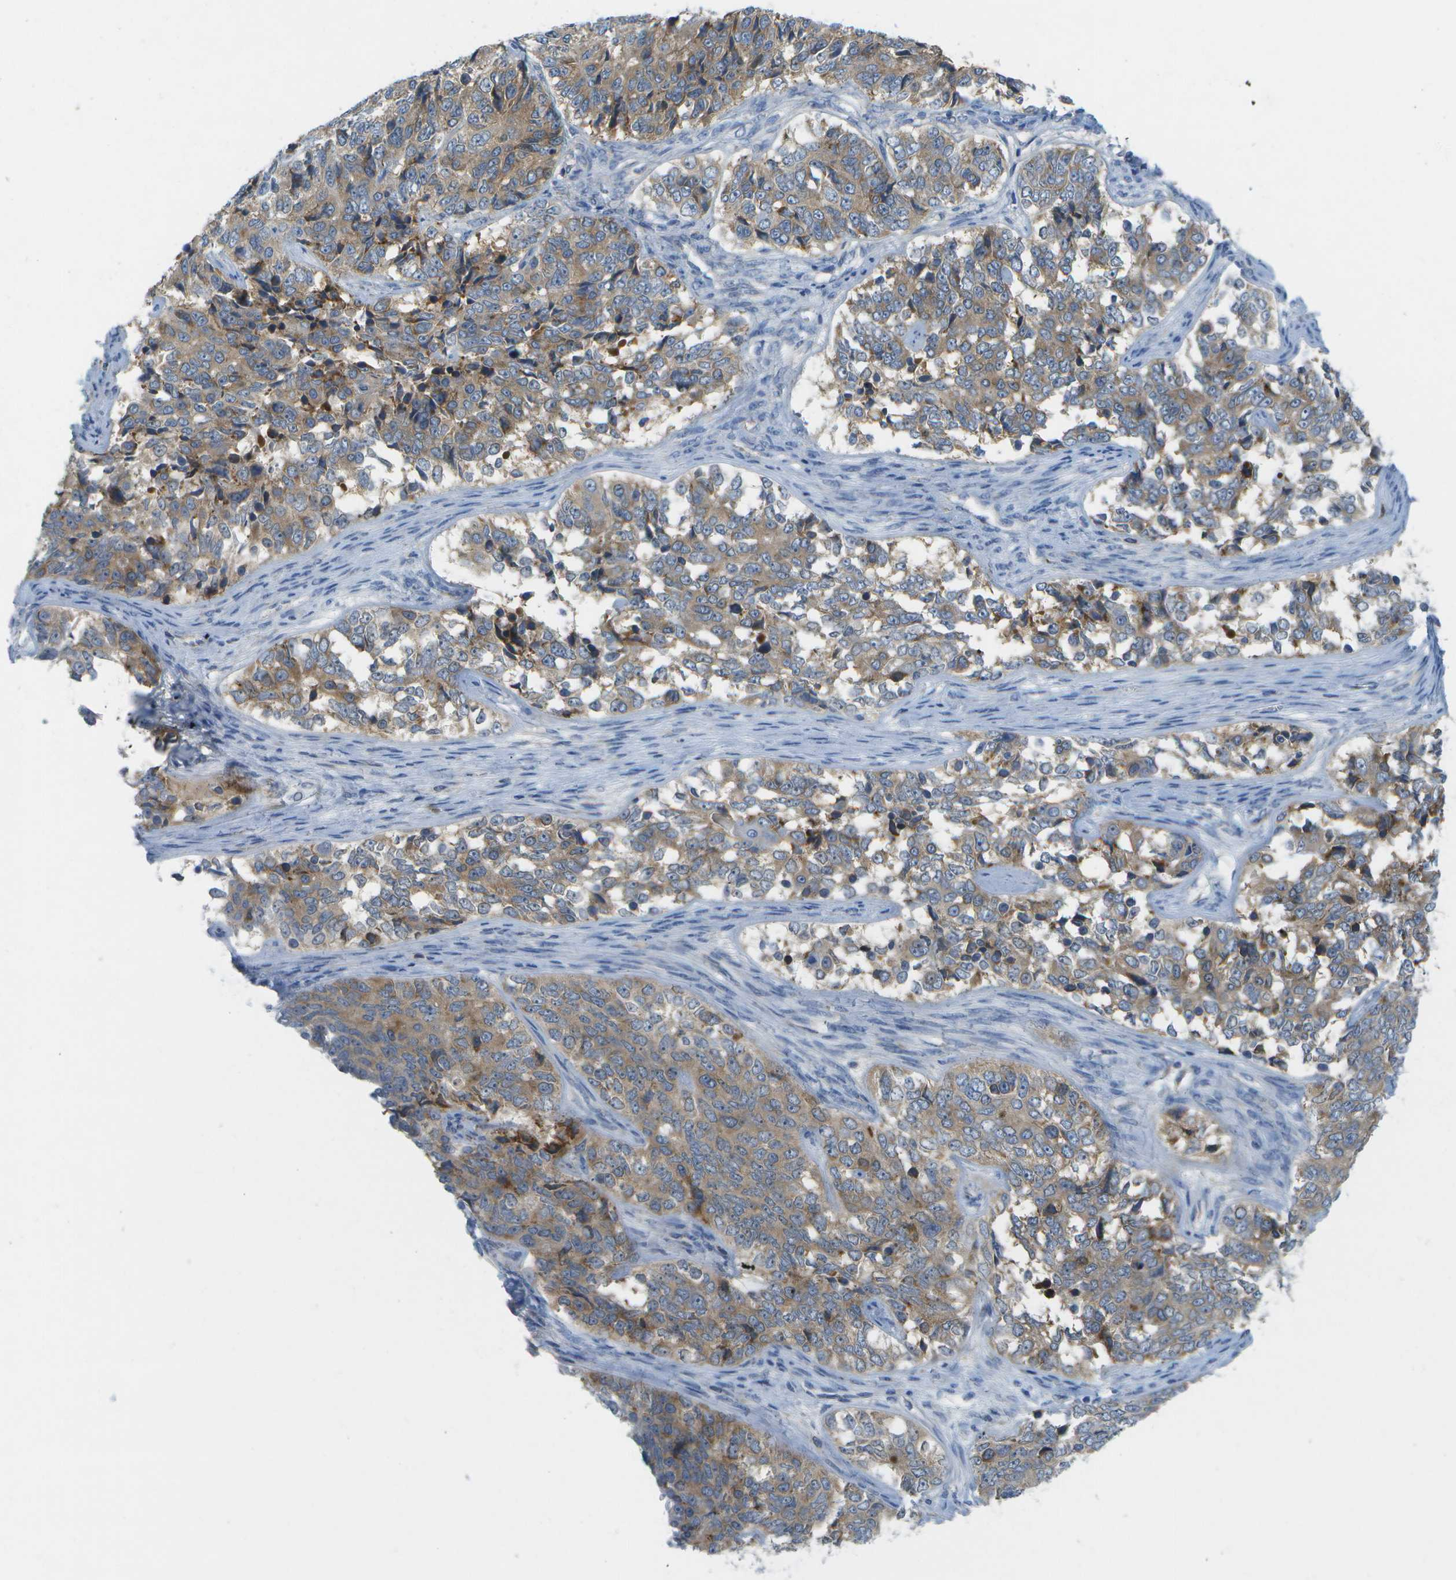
{"staining": {"intensity": "weak", "quantity": ">75%", "location": "cytoplasmic/membranous"}, "tissue": "ovarian cancer", "cell_type": "Tumor cells", "image_type": "cancer", "snomed": [{"axis": "morphology", "description": "Carcinoma, endometroid"}, {"axis": "topography", "description": "Ovary"}], "caption": "Tumor cells display weak cytoplasmic/membranous staining in approximately >75% of cells in ovarian cancer (endometroid carcinoma).", "gene": "WNK2", "patient": {"sex": "female", "age": 51}}